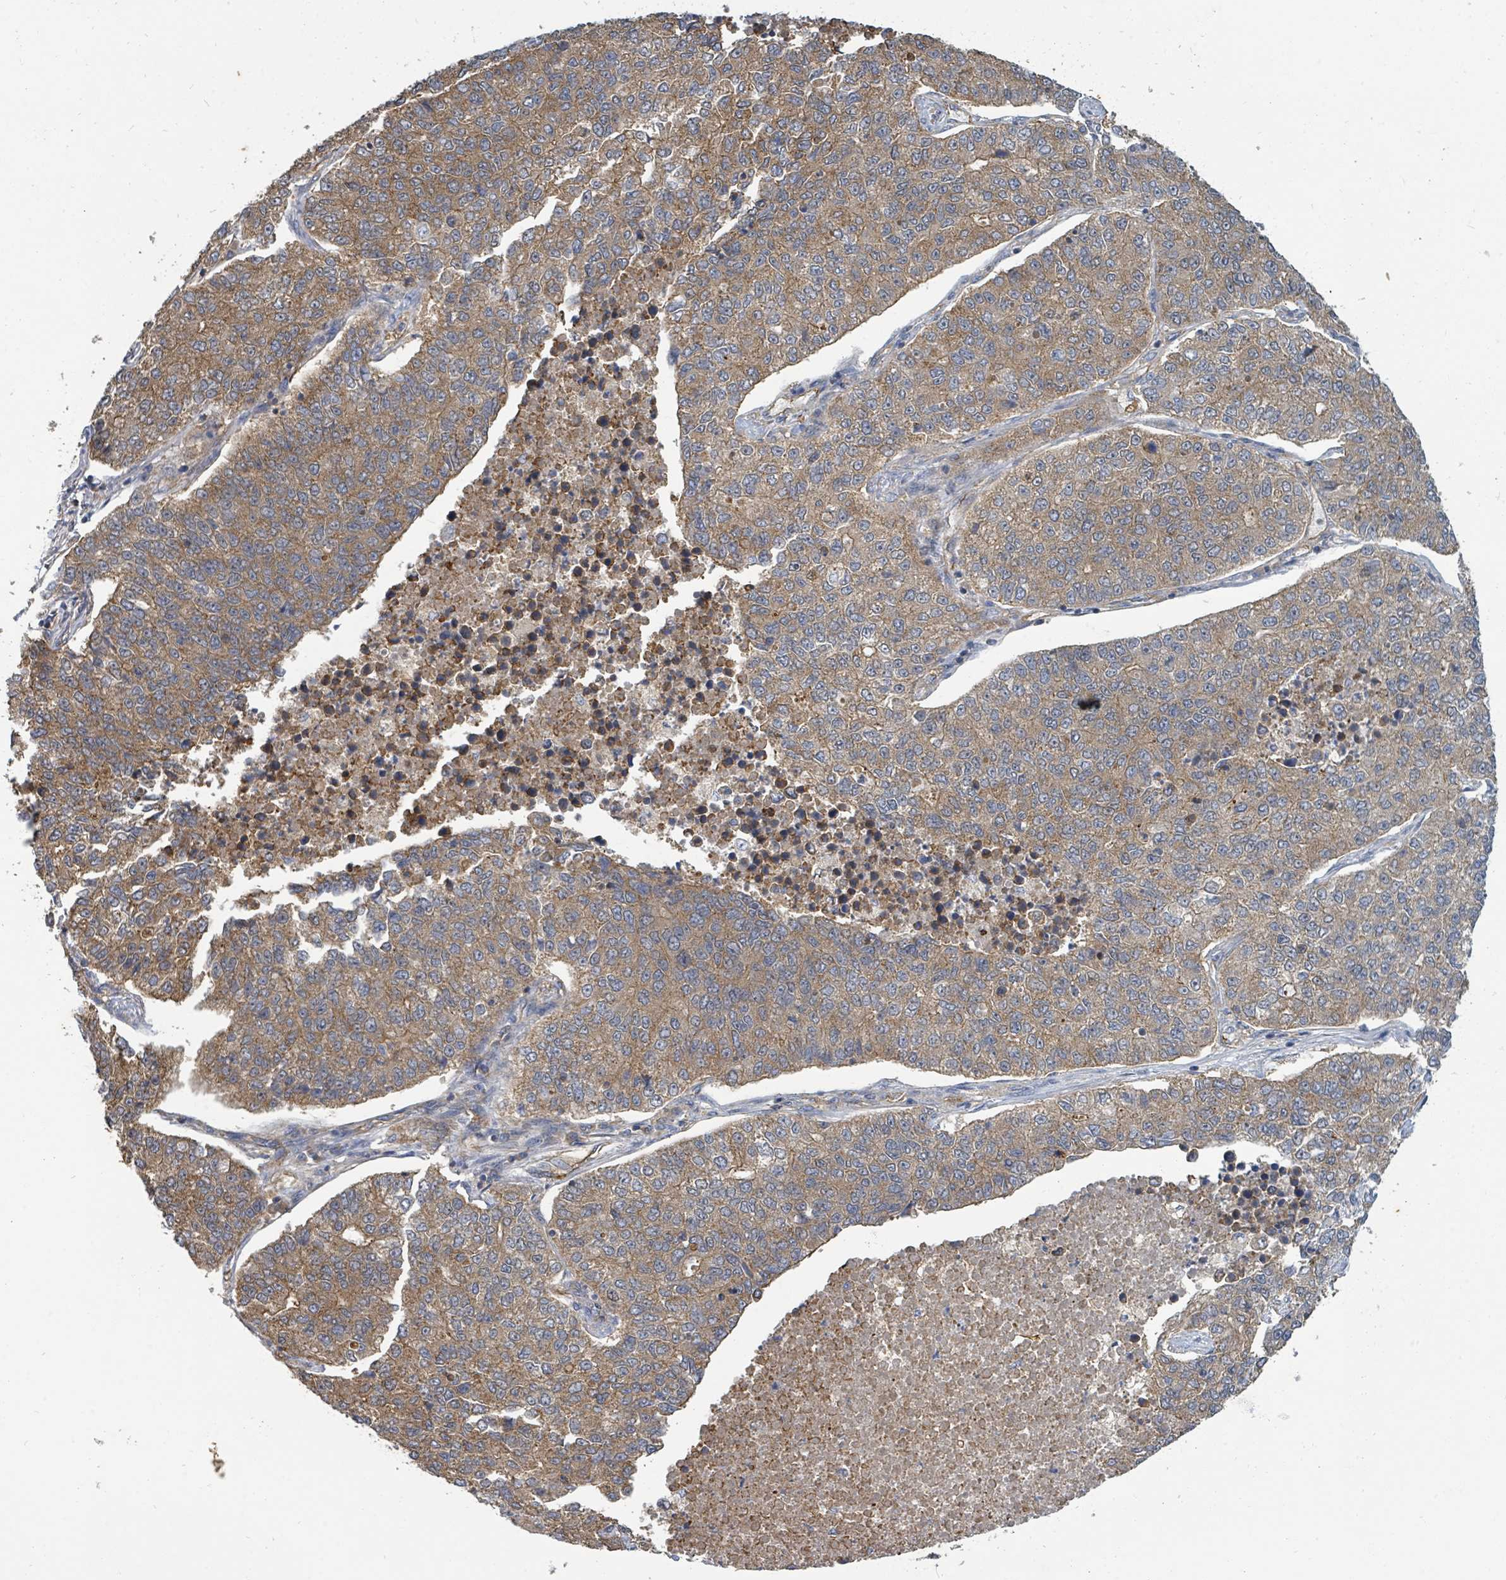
{"staining": {"intensity": "moderate", "quantity": ">75%", "location": "cytoplasmic/membranous"}, "tissue": "lung cancer", "cell_type": "Tumor cells", "image_type": "cancer", "snomed": [{"axis": "morphology", "description": "Adenocarcinoma, NOS"}, {"axis": "topography", "description": "Lung"}], "caption": "Immunohistochemistry staining of adenocarcinoma (lung), which demonstrates medium levels of moderate cytoplasmic/membranous staining in about >75% of tumor cells indicating moderate cytoplasmic/membranous protein expression. The staining was performed using DAB (brown) for protein detection and nuclei were counterstained in hematoxylin (blue).", "gene": "BOLA2B", "patient": {"sex": "male", "age": 49}}